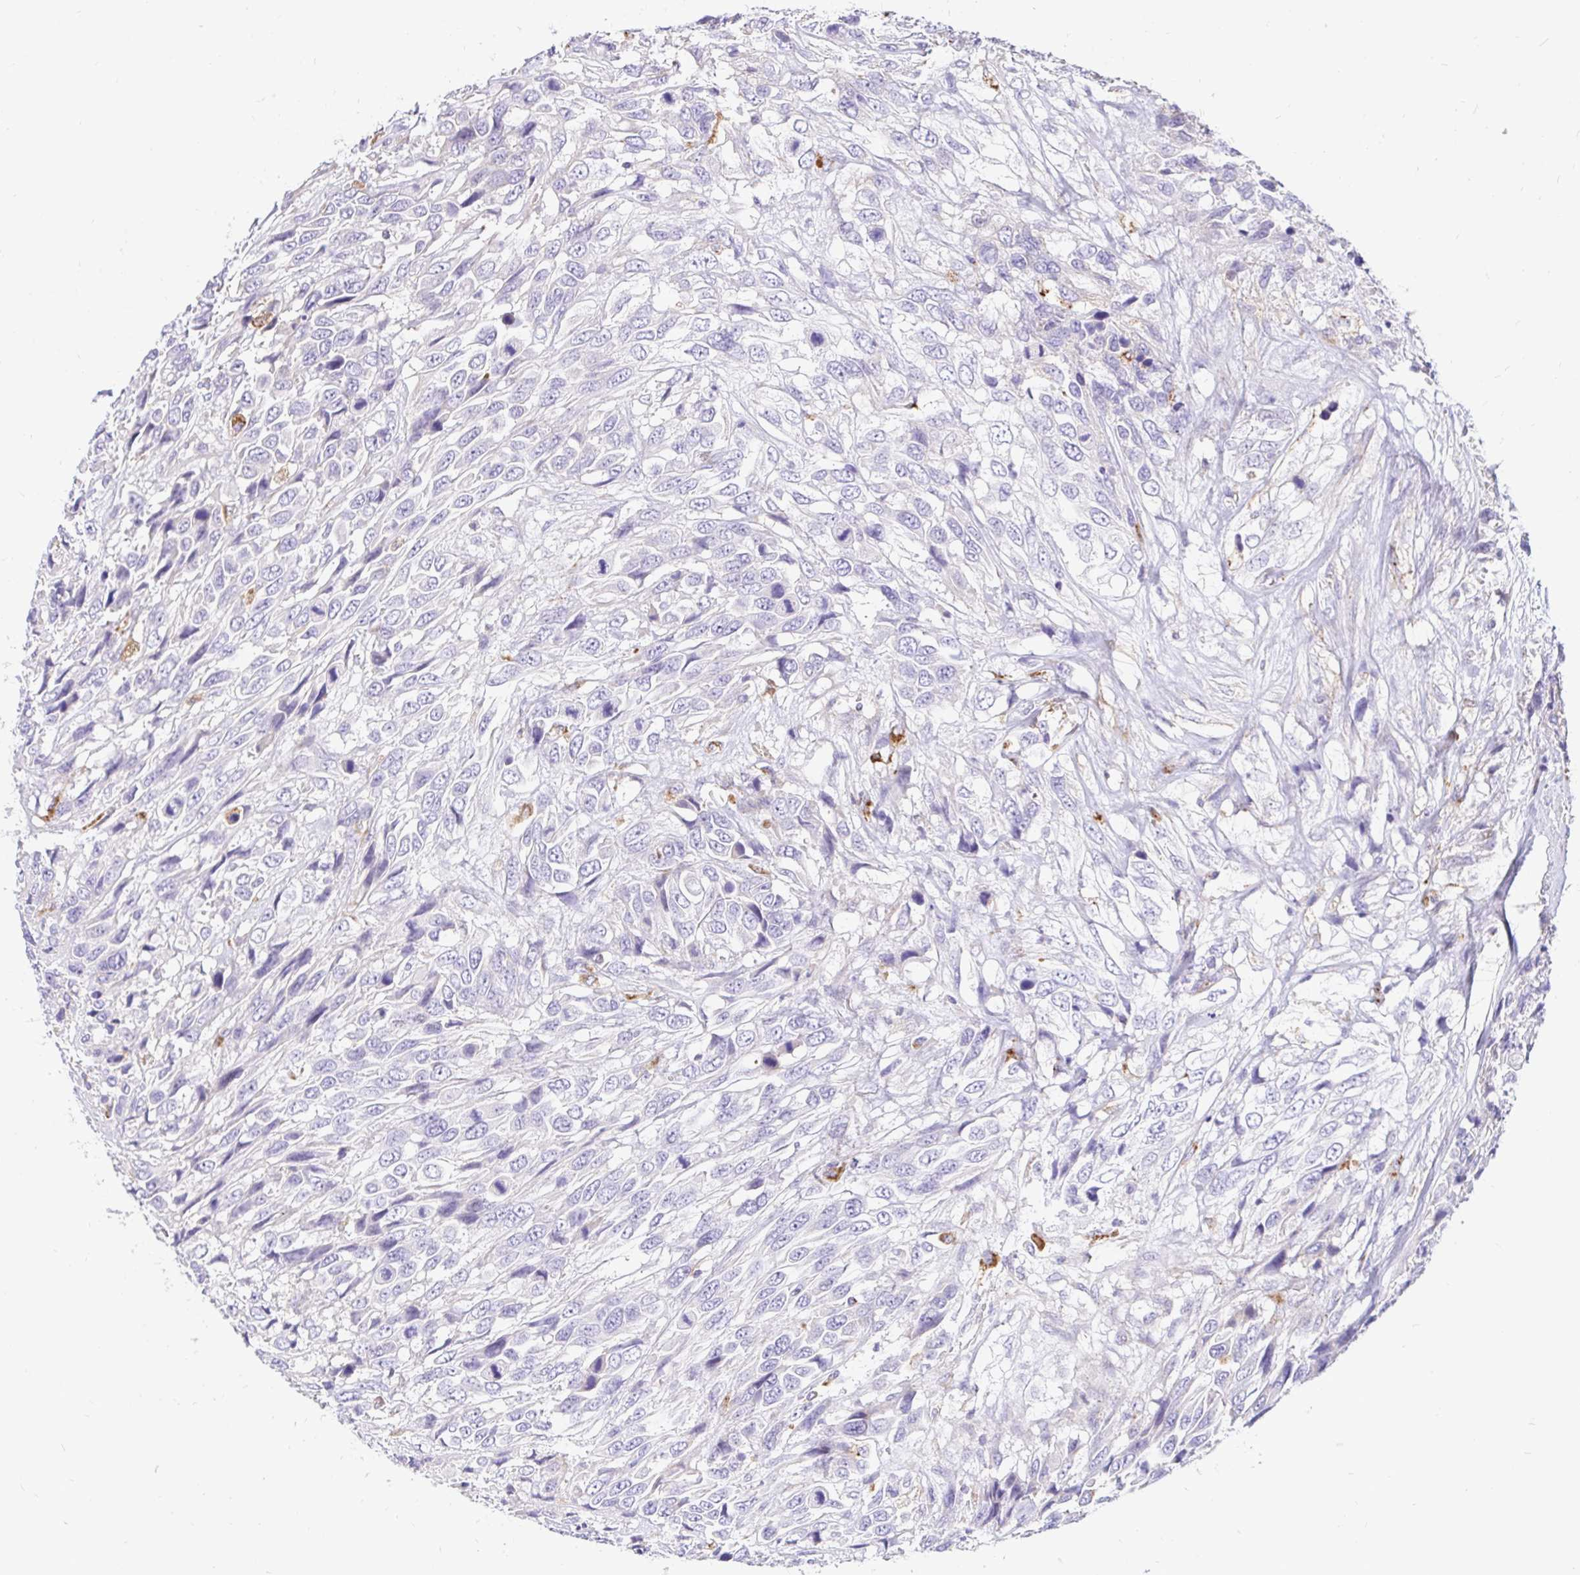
{"staining": {"intensity": "negative", "quantity": "none", "location": "none"}, "tissue": "urothelial cancer", "cell_type": "Tumor cells", "image_type": "cancer", "snomed": [{"axis": "morphology", "description": "Urothelial carcinoma, High grade"}, {"axis": "topography", "description": "Urinary bladder"}], "caption": "The micrograph demonstrates no staining of tumor cells in urothelial cancer. (DAB (3,3'-diaminobenzidine) IHC, high magnification).", "gene": "FUCA1", "patient": {"sex": "female", "age": 70}}